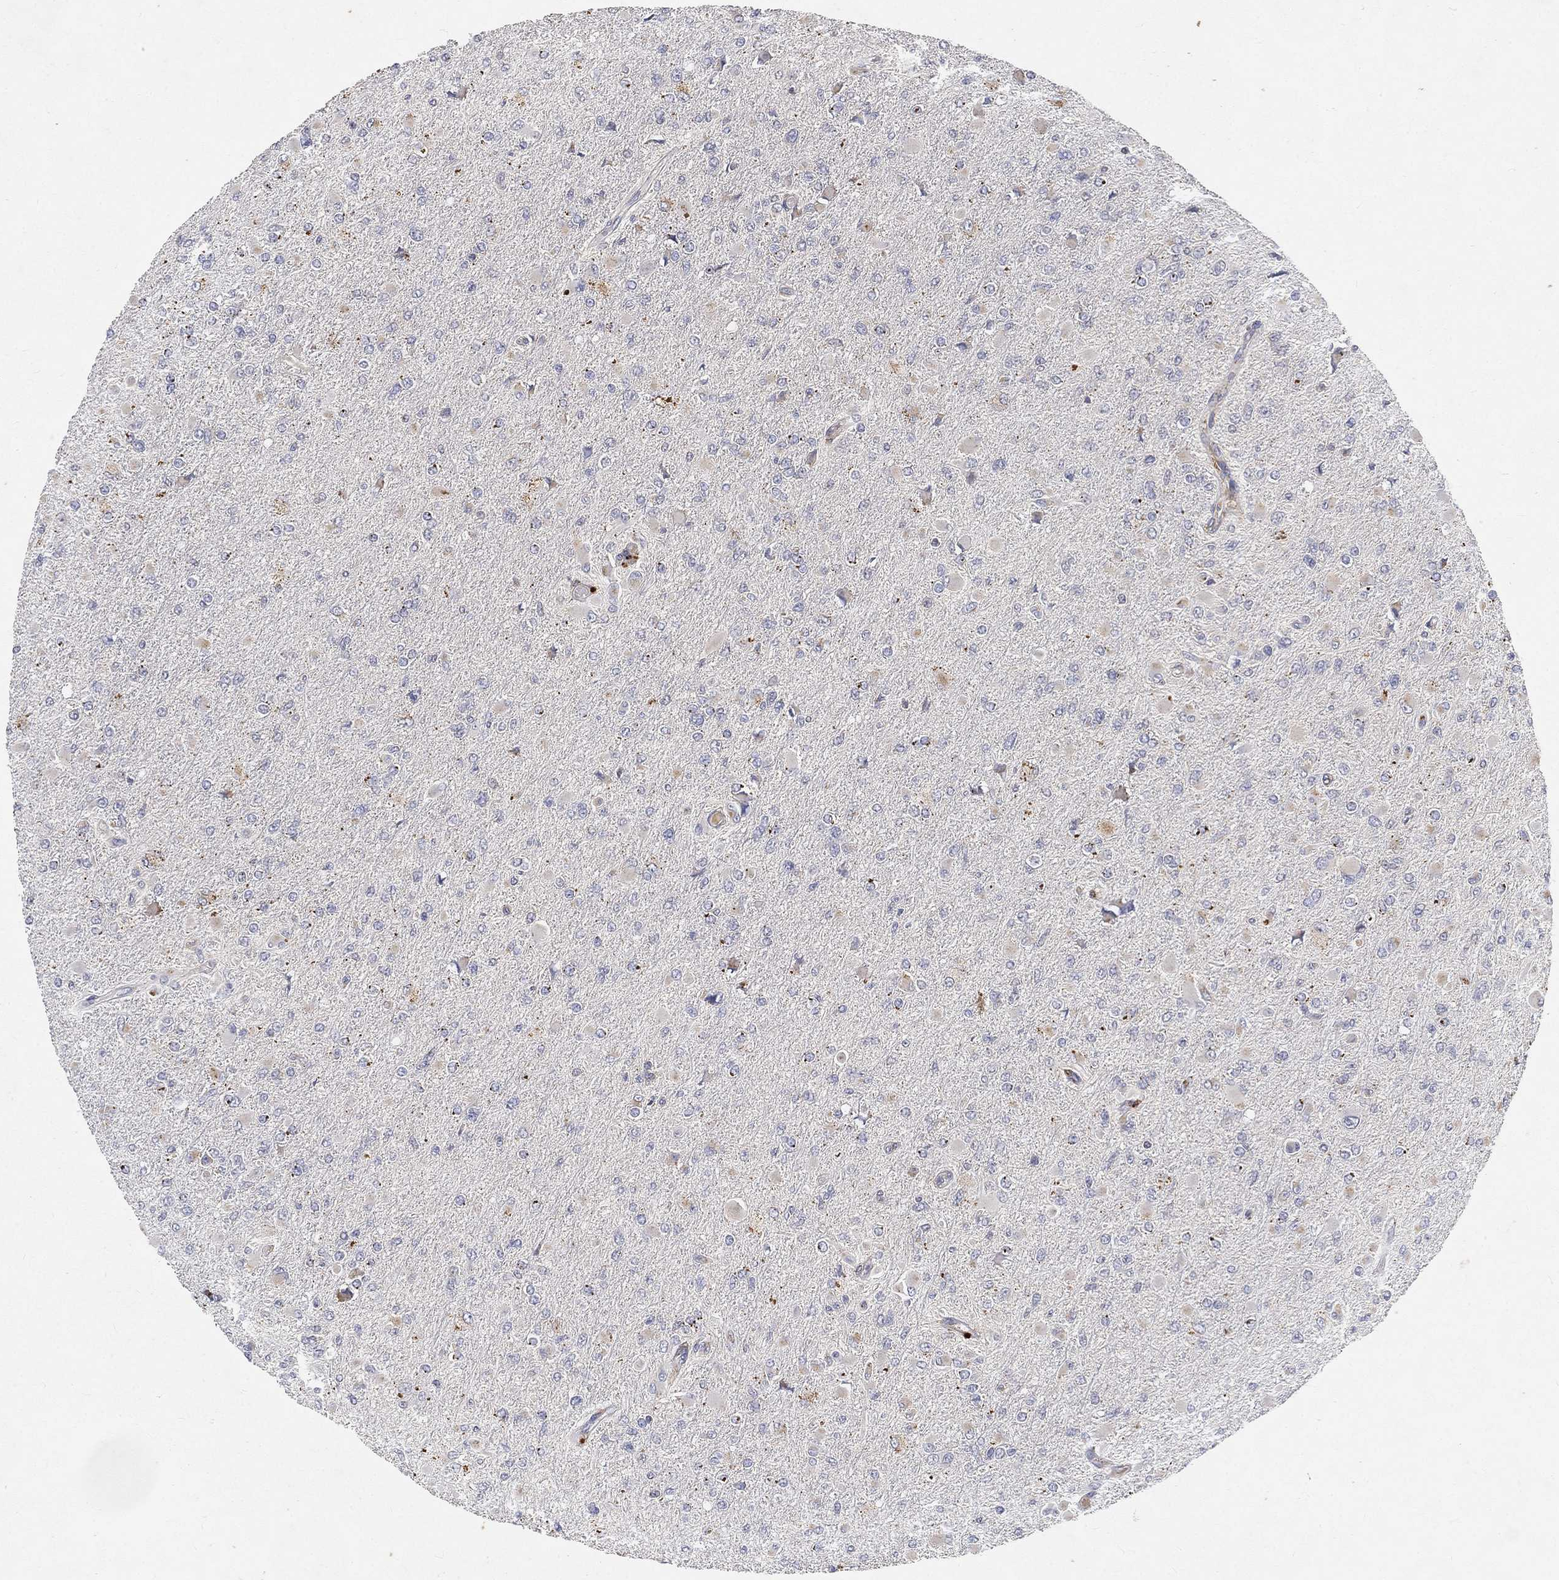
{"staining": {"intensity": "negative", "quantity": "none", "location": "none"}, "tissue": "glioma", "cell_type": "Tumor cells", "image_type": "cancer", "snomed": [{"axis": "morphology", "description": "Glioma, malignant, High grade"}, {"axis": "topography", "description": "Cerebral cortex"}], "caption": "Immunohistochemistry of human malignant high-grade glioma reveals no positivity in tumor cells. (Immunohistochemistry (ihc), brightfield microscopy, high magnification).", "gene": "CTSL", "patient": {"sex": "female", "age": 36}}